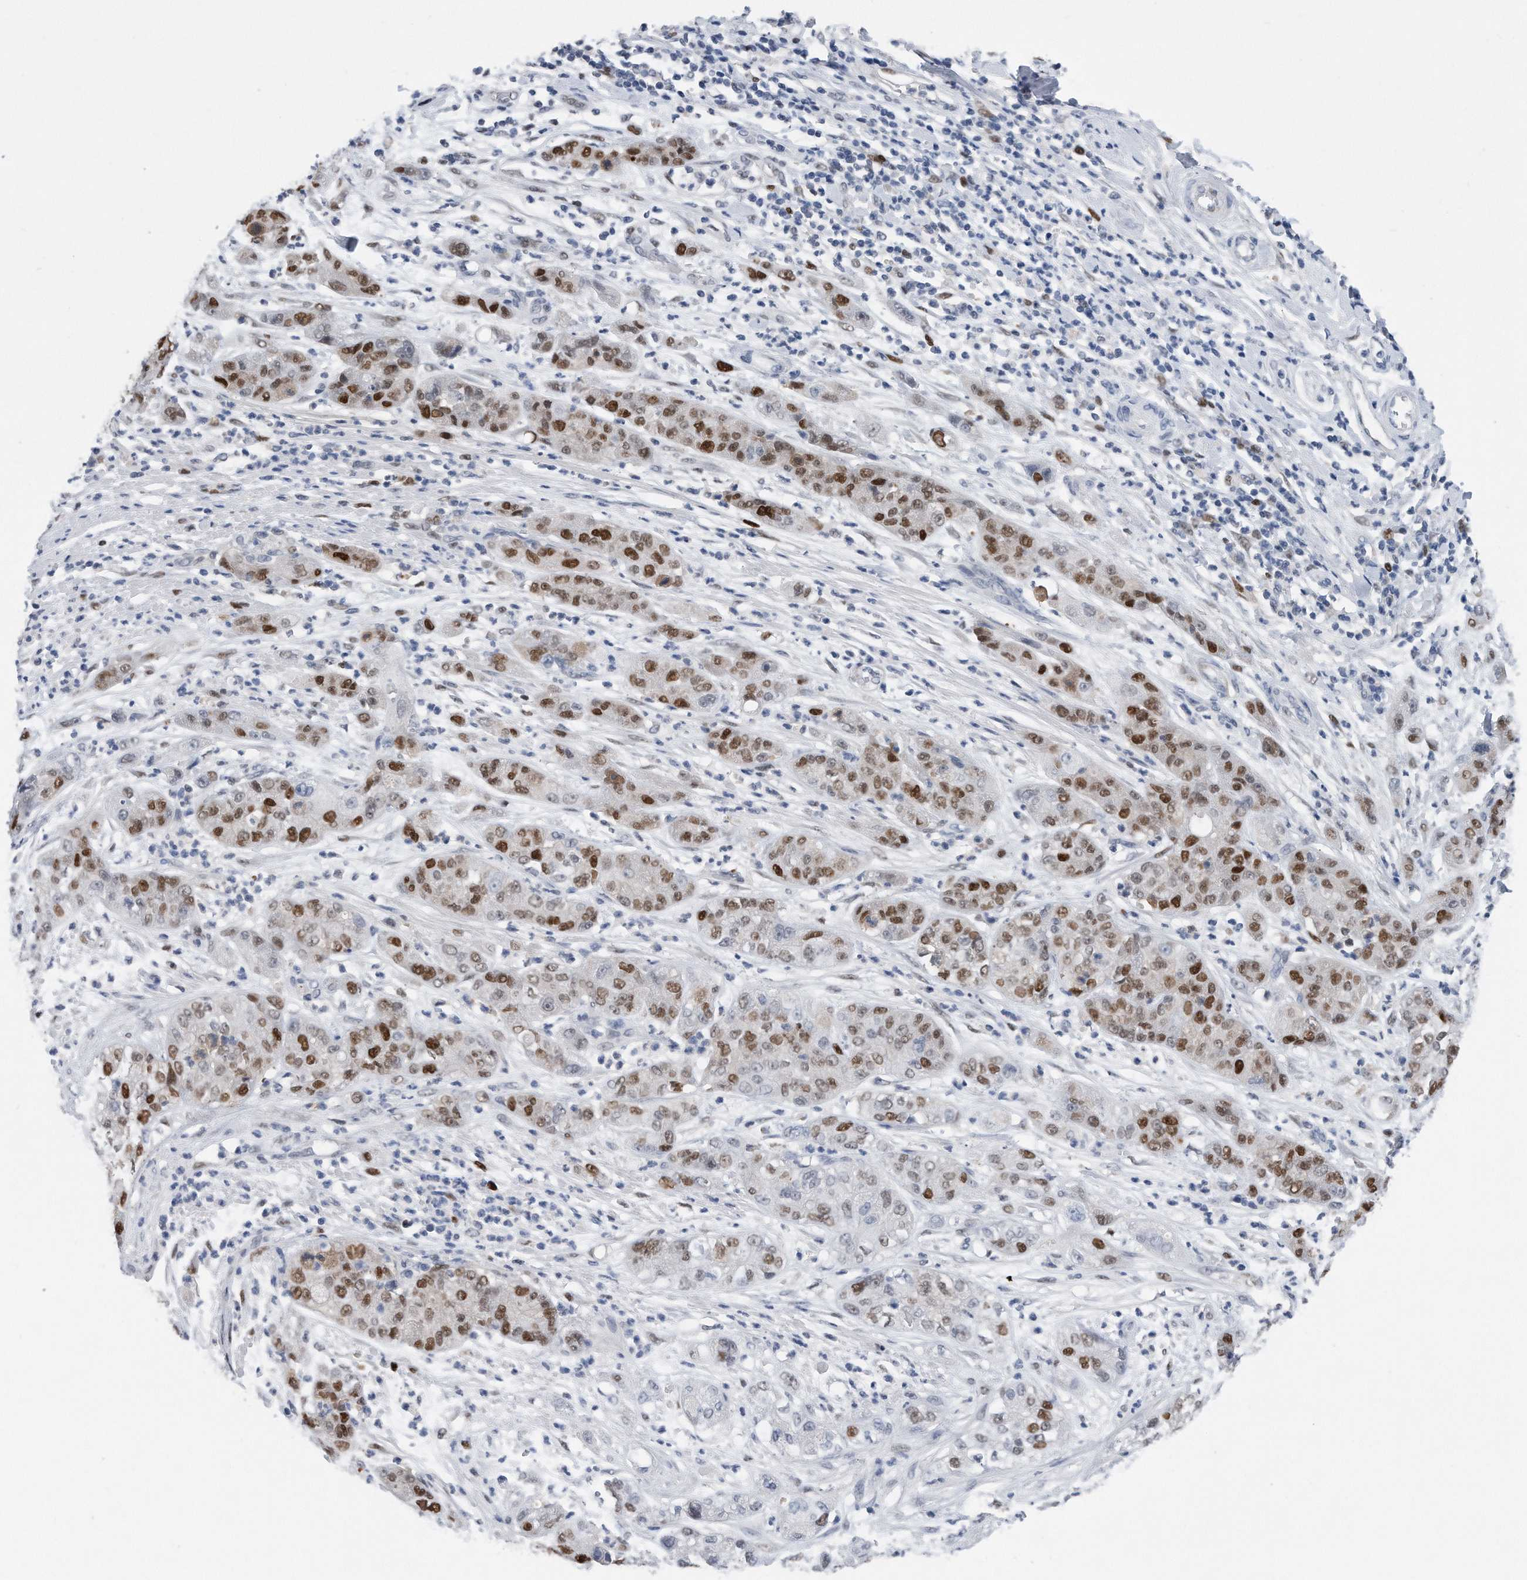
{"staining": {"intensity": "strong", "quantity": "25%-75%", "location": "nuclear"}, "tissue": "pancreatic cancer", "cell_type": "Tumor cells", "image_type": "cancer", "snomed": [{"axis": "morphology", "description": "Adenocarcinoma, NOS"}, {"axis": "topography", "description": "Pancreas"}], "caption": "IHC of pancreatic cancer exhibits high levels of strong nuclear expression in about 25%-75% of tumor cells.", "gene": "PCNA", "patient": {"sex": "female", "age": 78}}